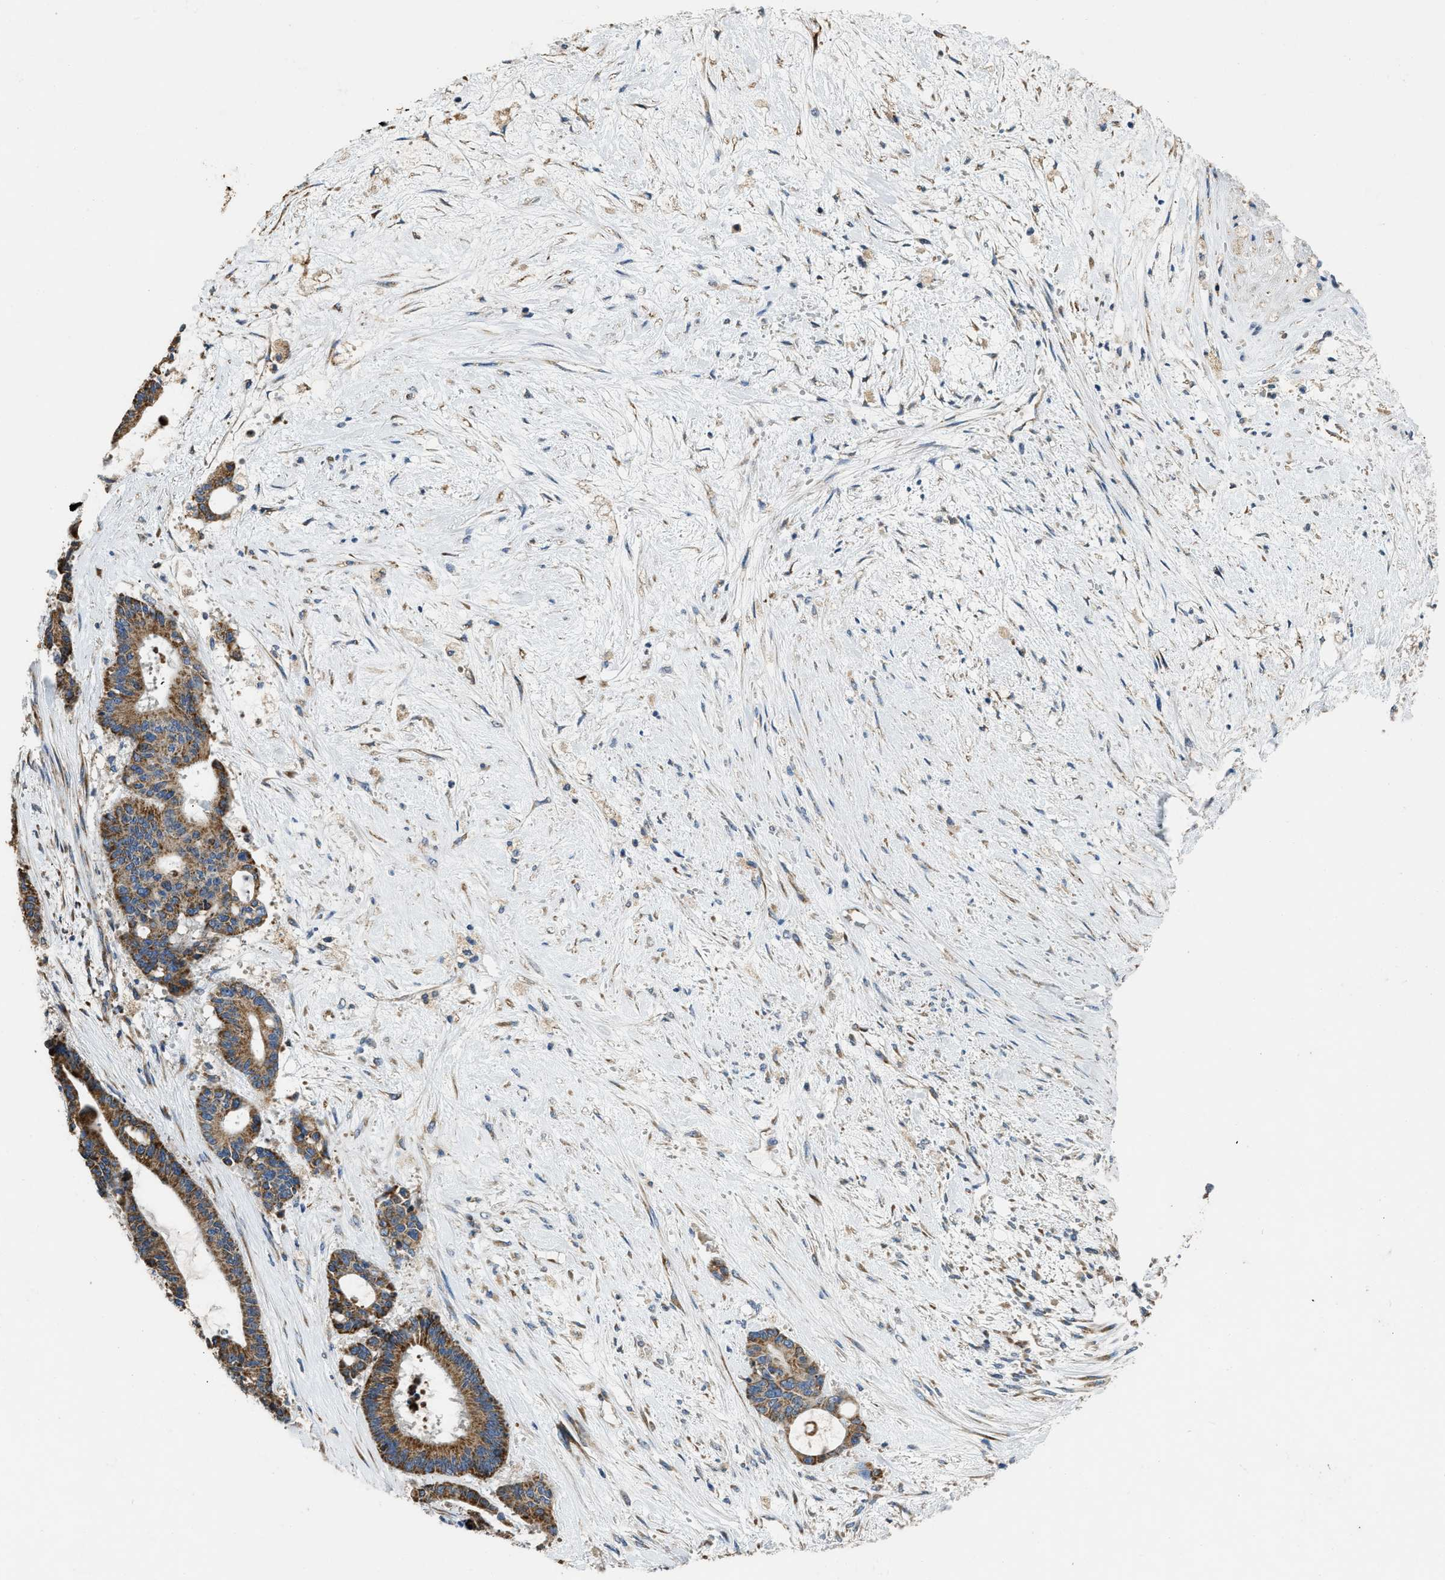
{"staining": {"intensity": "moderate", "quantity": ">75%", "location": "cytoplasmic/membranous"}, "tissue": "liver cancer", "cell_type": "Tumor cells", "image_type": "cancer", "snomed": [{"axis": "morphology", "description": "Normal tissue, NOS"}, {"axis": "morphology", "description": "Cholangiocarcinoma"}, {"axis": "topography", "description": "Liver"}, {"axis": "topography", "description": "Peripheral nerve tissue"}], "caption": "Immunohistochemical staining of liver cholangiocarcinoma displays medium levels of moderate cytoplasmic/membranous staining in about >75% of tumor cells. Immunohistochemistry (ihc) stains the protein in brown and the nuclei are stained blue.", "gene": "TMEM150A", "patient": {"sex": "female", "age": 73}}